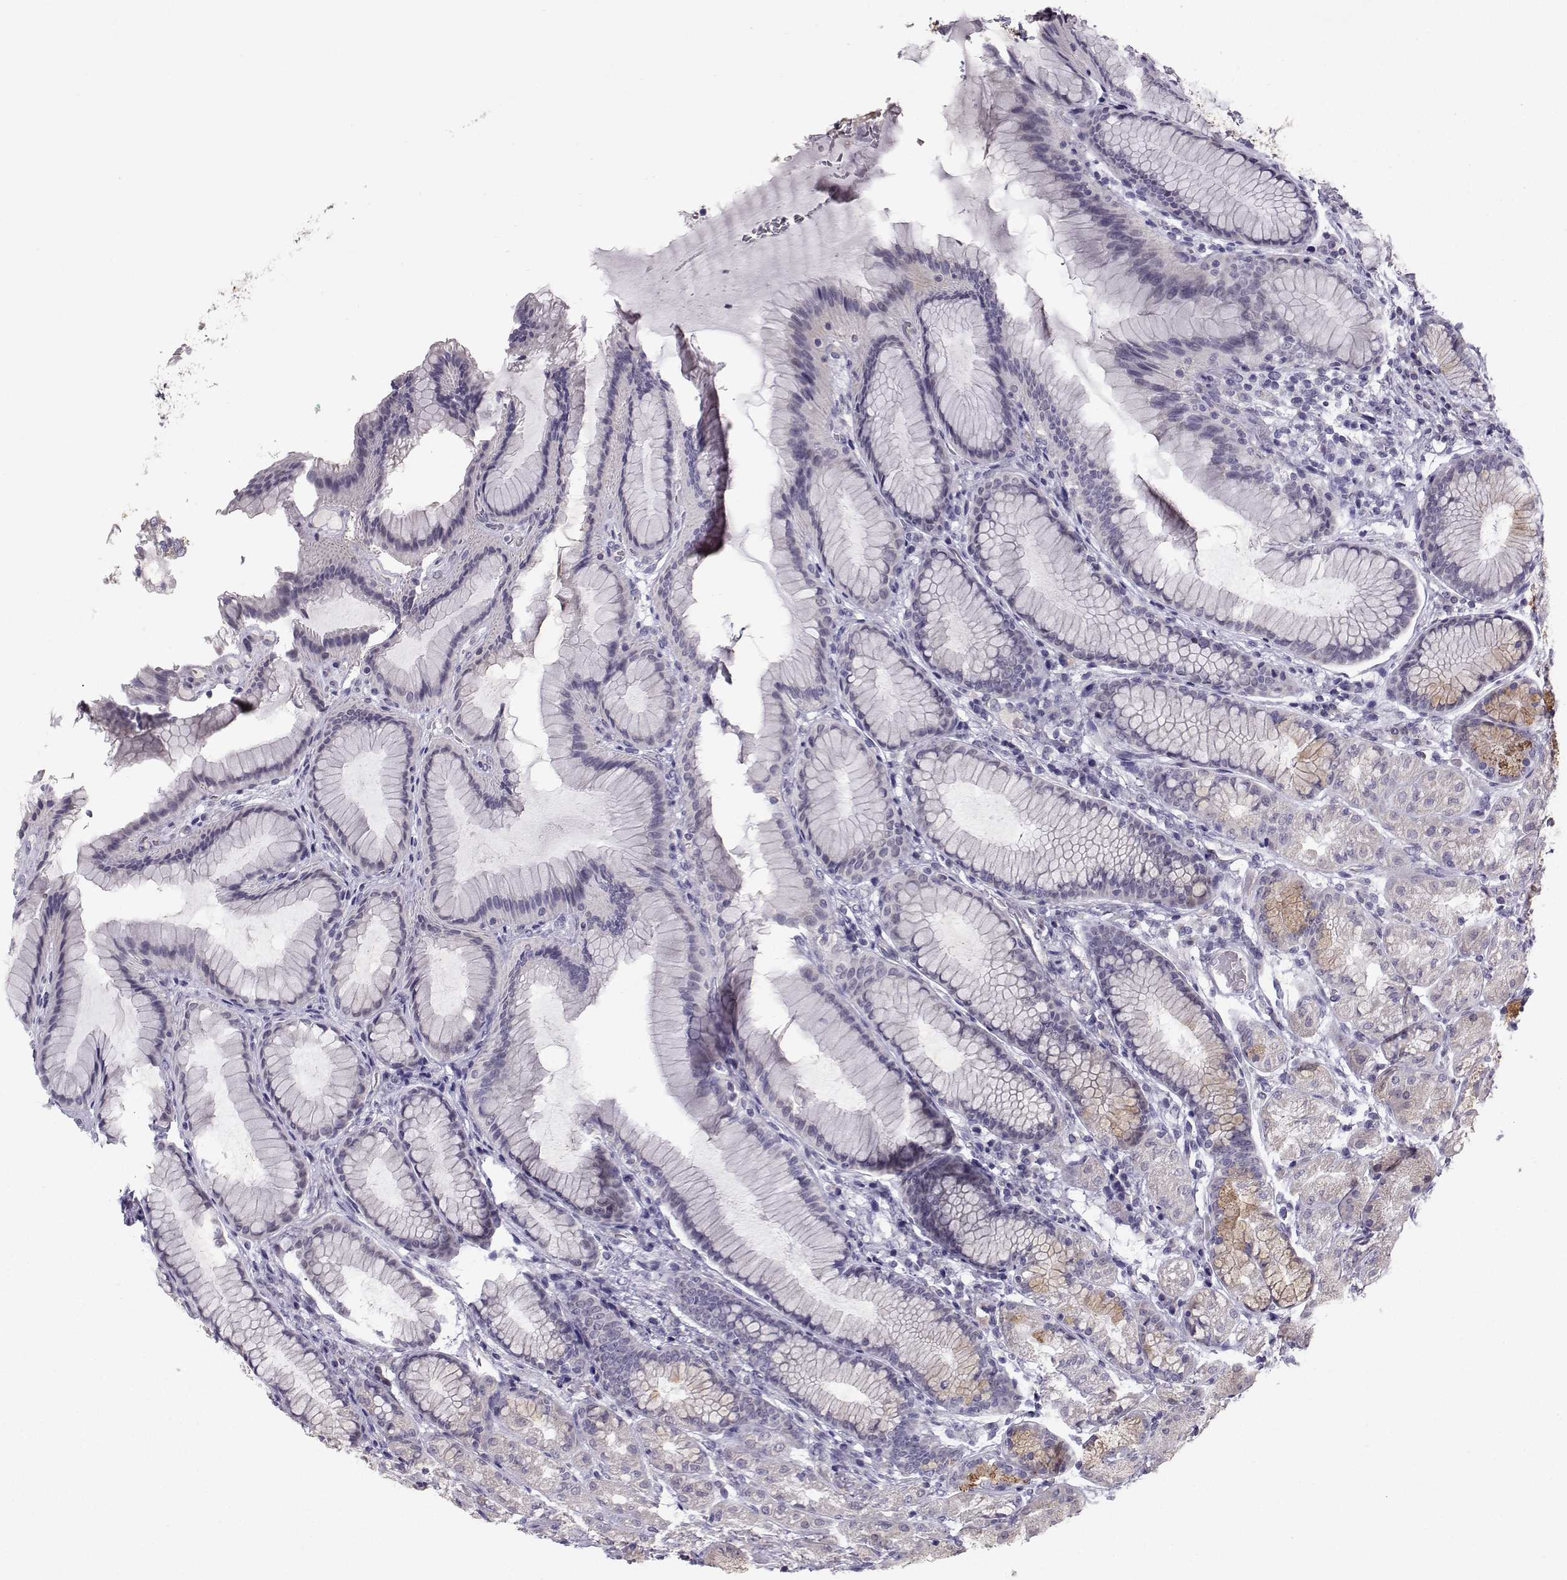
{"staining": {"intensity": "weak", "quantity": "25%-75%", "location": "cytoplasmic/membranous"}, "tissue": "stomach", "cell_type": "Glandular cells", "image_type": "normal", "snomed": [{"axis": "morphology", "description": "Normal tissue, NOS"}, {"axis": "morphology", "description": "Adenocarcinoma, NOS"}, {"axis": "topography", "description": "Stomach"}], "caption": "A low amount of weak cytoplasmic/membranous expression is appreciated in about 25%-75% of glandular cells in unremarkable stomach.", "gene": "TSPYL5", "patient": {"sex": "female", "age": 79}}